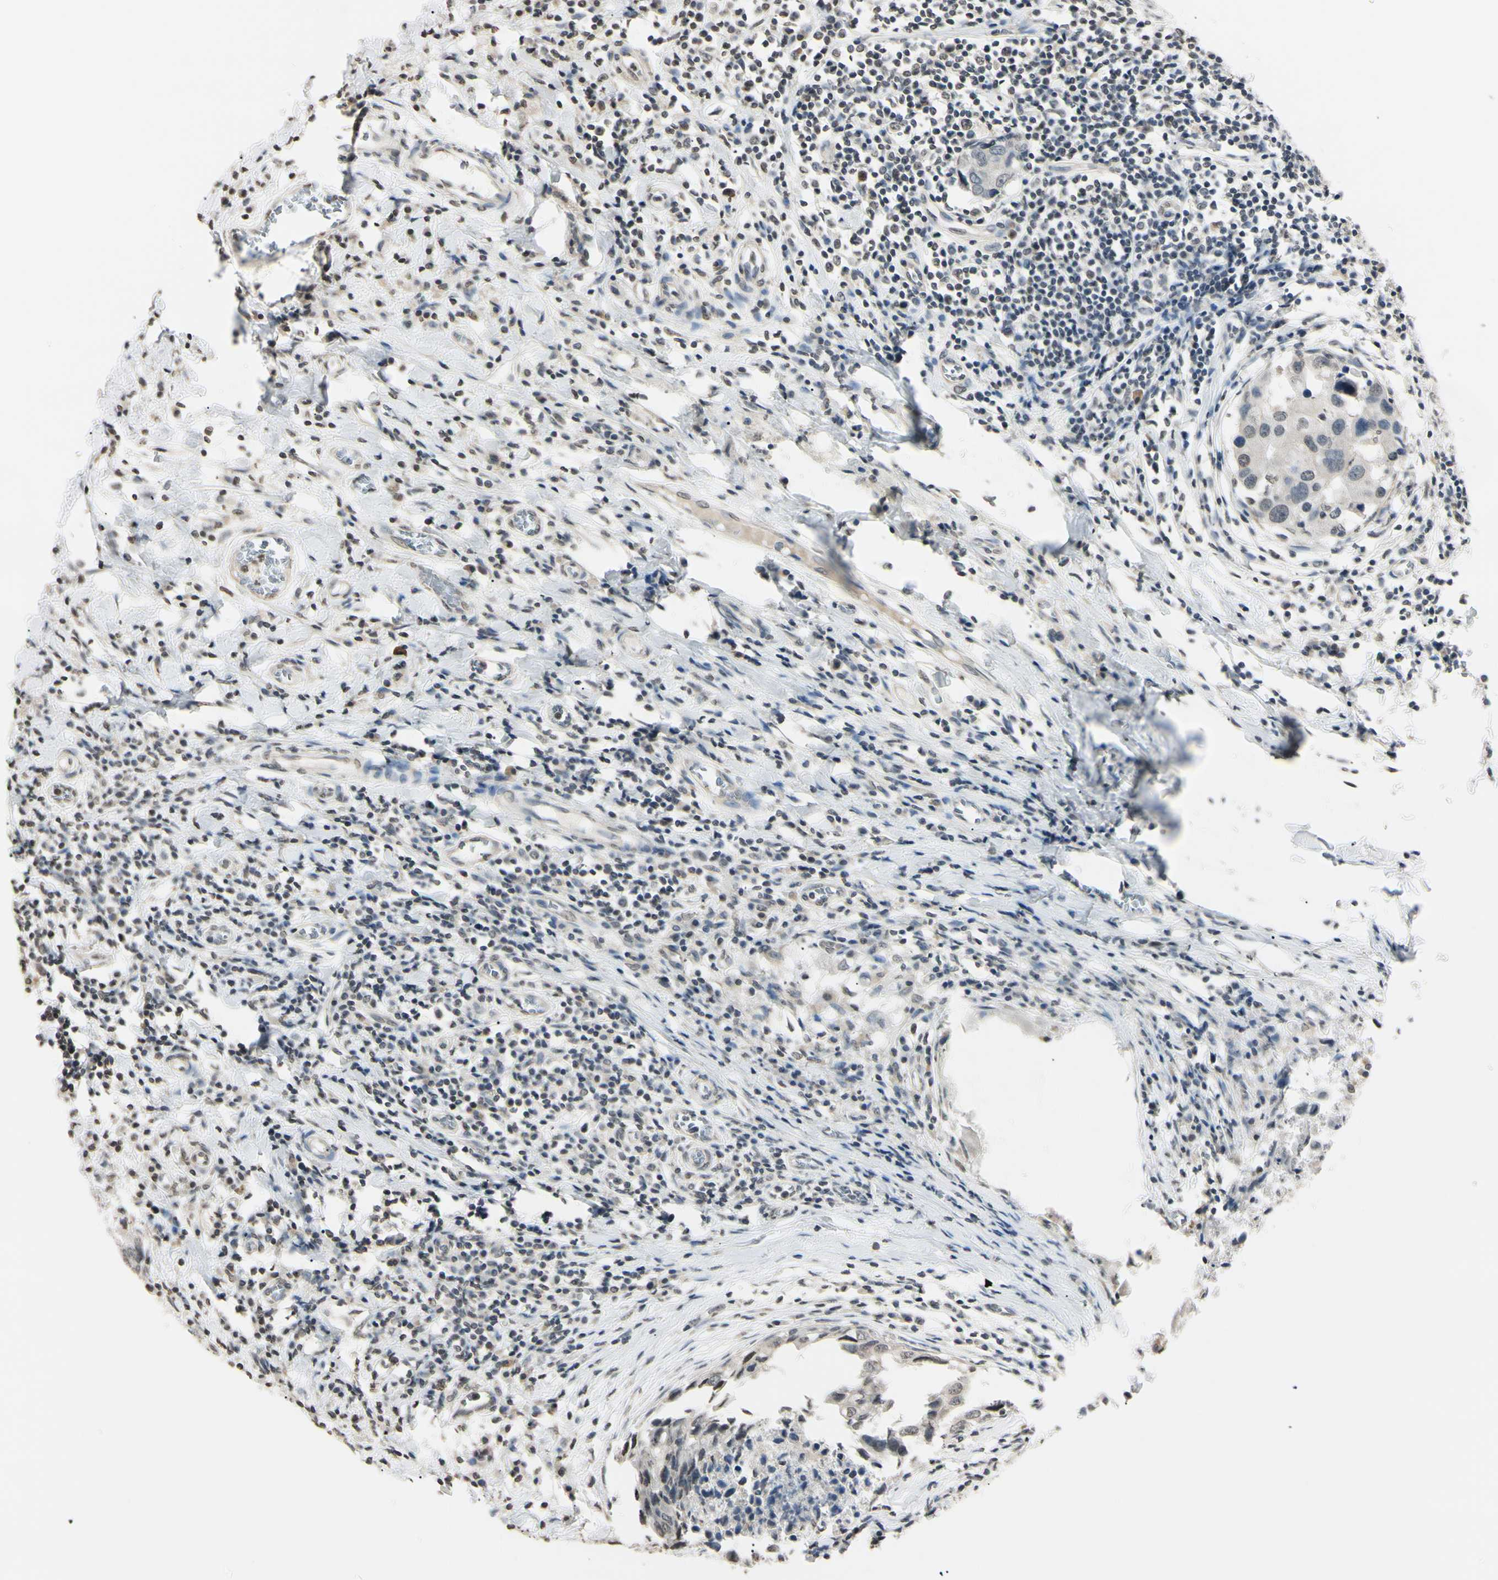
{"staining": {"intensity": "weak", "quantity": "25%-75%", "location": "nuclear"}, "tissue": "breast cancer", "cell_type": "Tumor cells", "image_type": "cancer", "snomed": [{"axis": "morphology", "description": "Duct carcinoma"}, {"axis": "topography", "description": "Breast"}], "caption": "DAB (3,3'-diaminobenzidine) immunohistochemical staining of breast cancer (invasive ductal carcinoma) displays weak nuclear protein positivity in about 25%-75% of tumor cells.", "gene": "CDC45", "patient": {"sex": "female", "age": 27}}